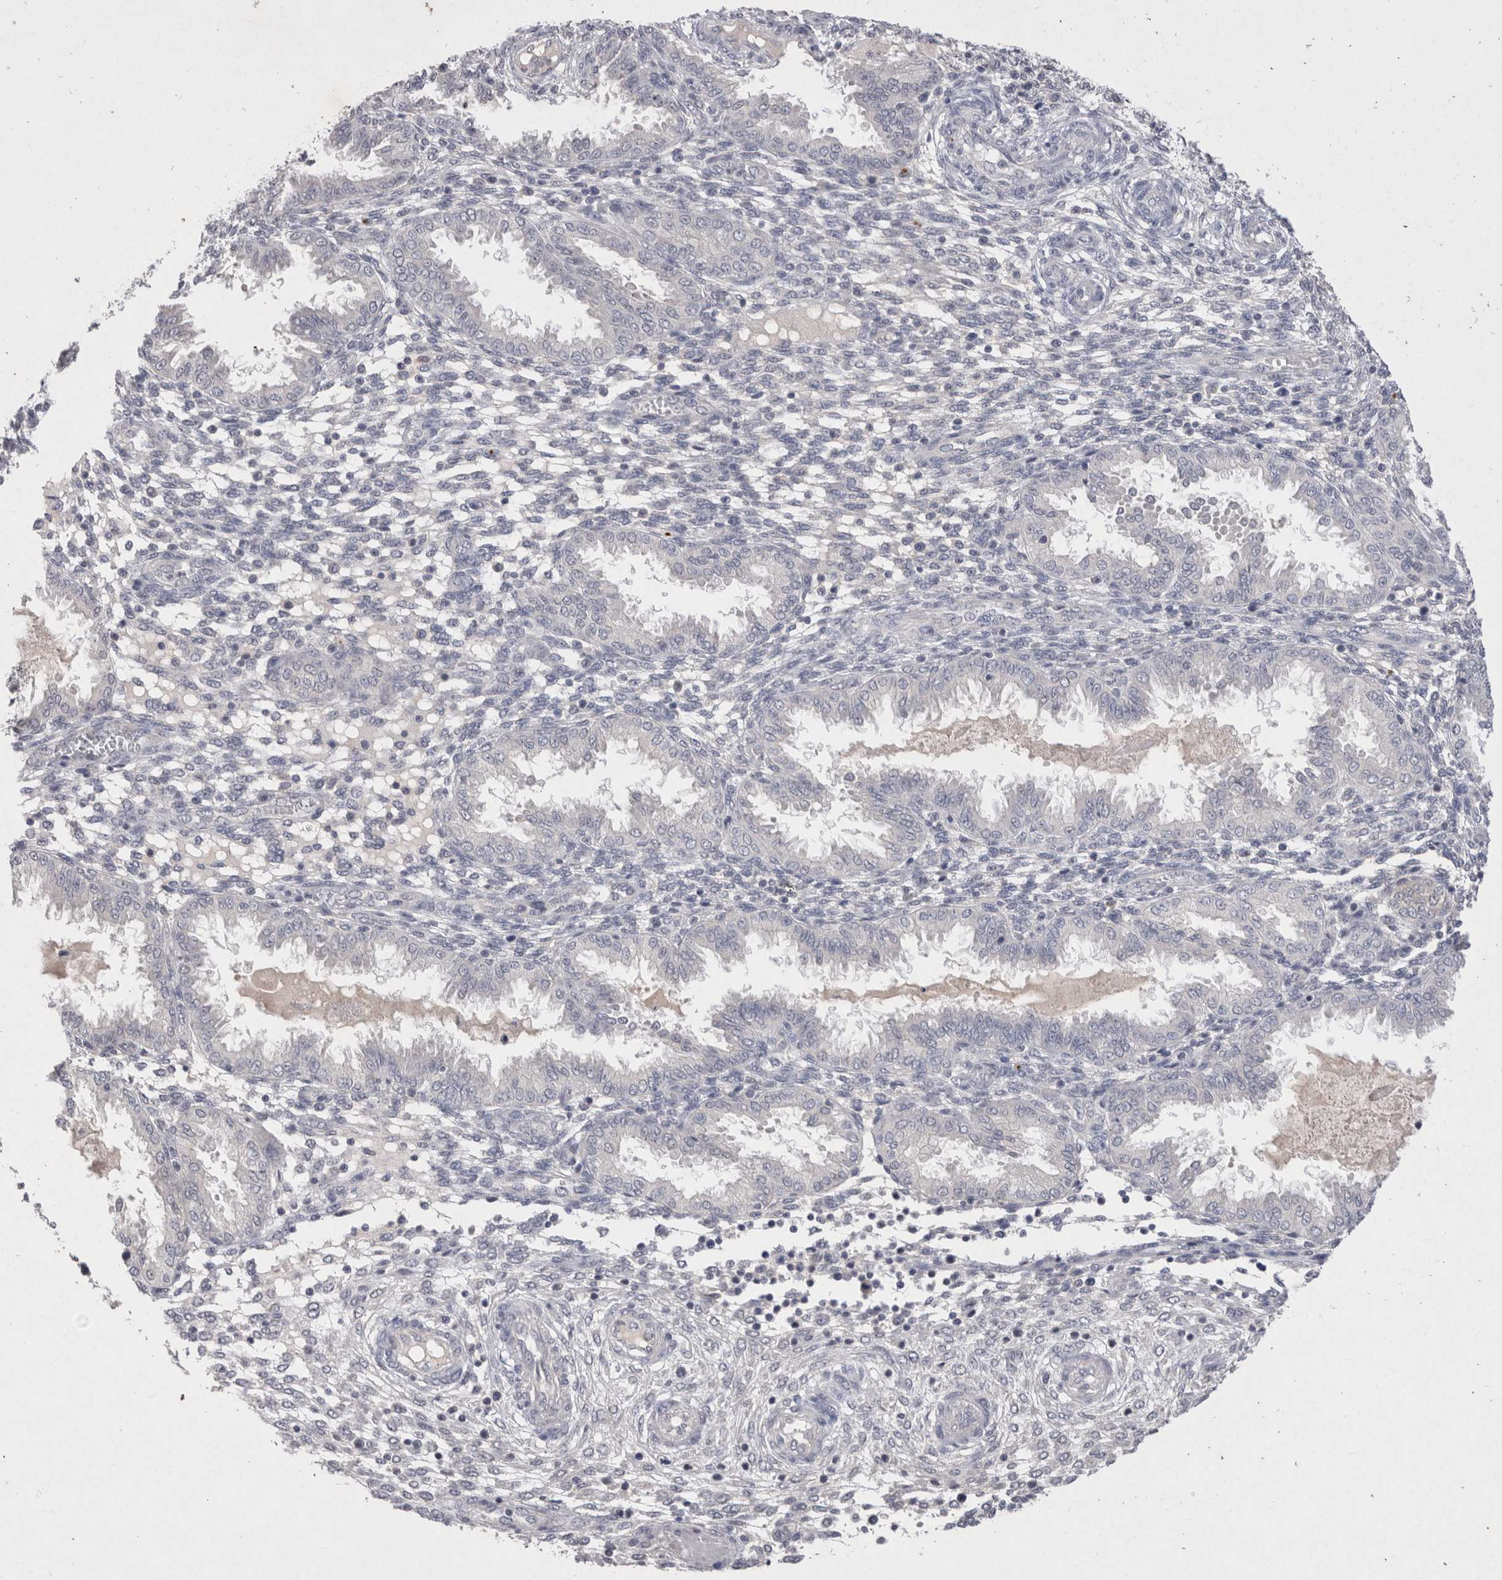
{"staining": {"intensity": "negative", "quantity": "none", "location": "none"}, "tissue": "endometrium", "cell_type": "Cells in endometrial stroma", "image_type": "normal", "snomed": [{"axis": "morphology", "description": "Normal tissue, NOS"}, {"axis": "topography", "description": "Endometrium"}], "caption": "Endometrium stained for a protein using immunohistochemistry shows no expression cells in endometrial stroma.", "gene": "RASSF3", "patient": {"sex": "female", "age": 33}}